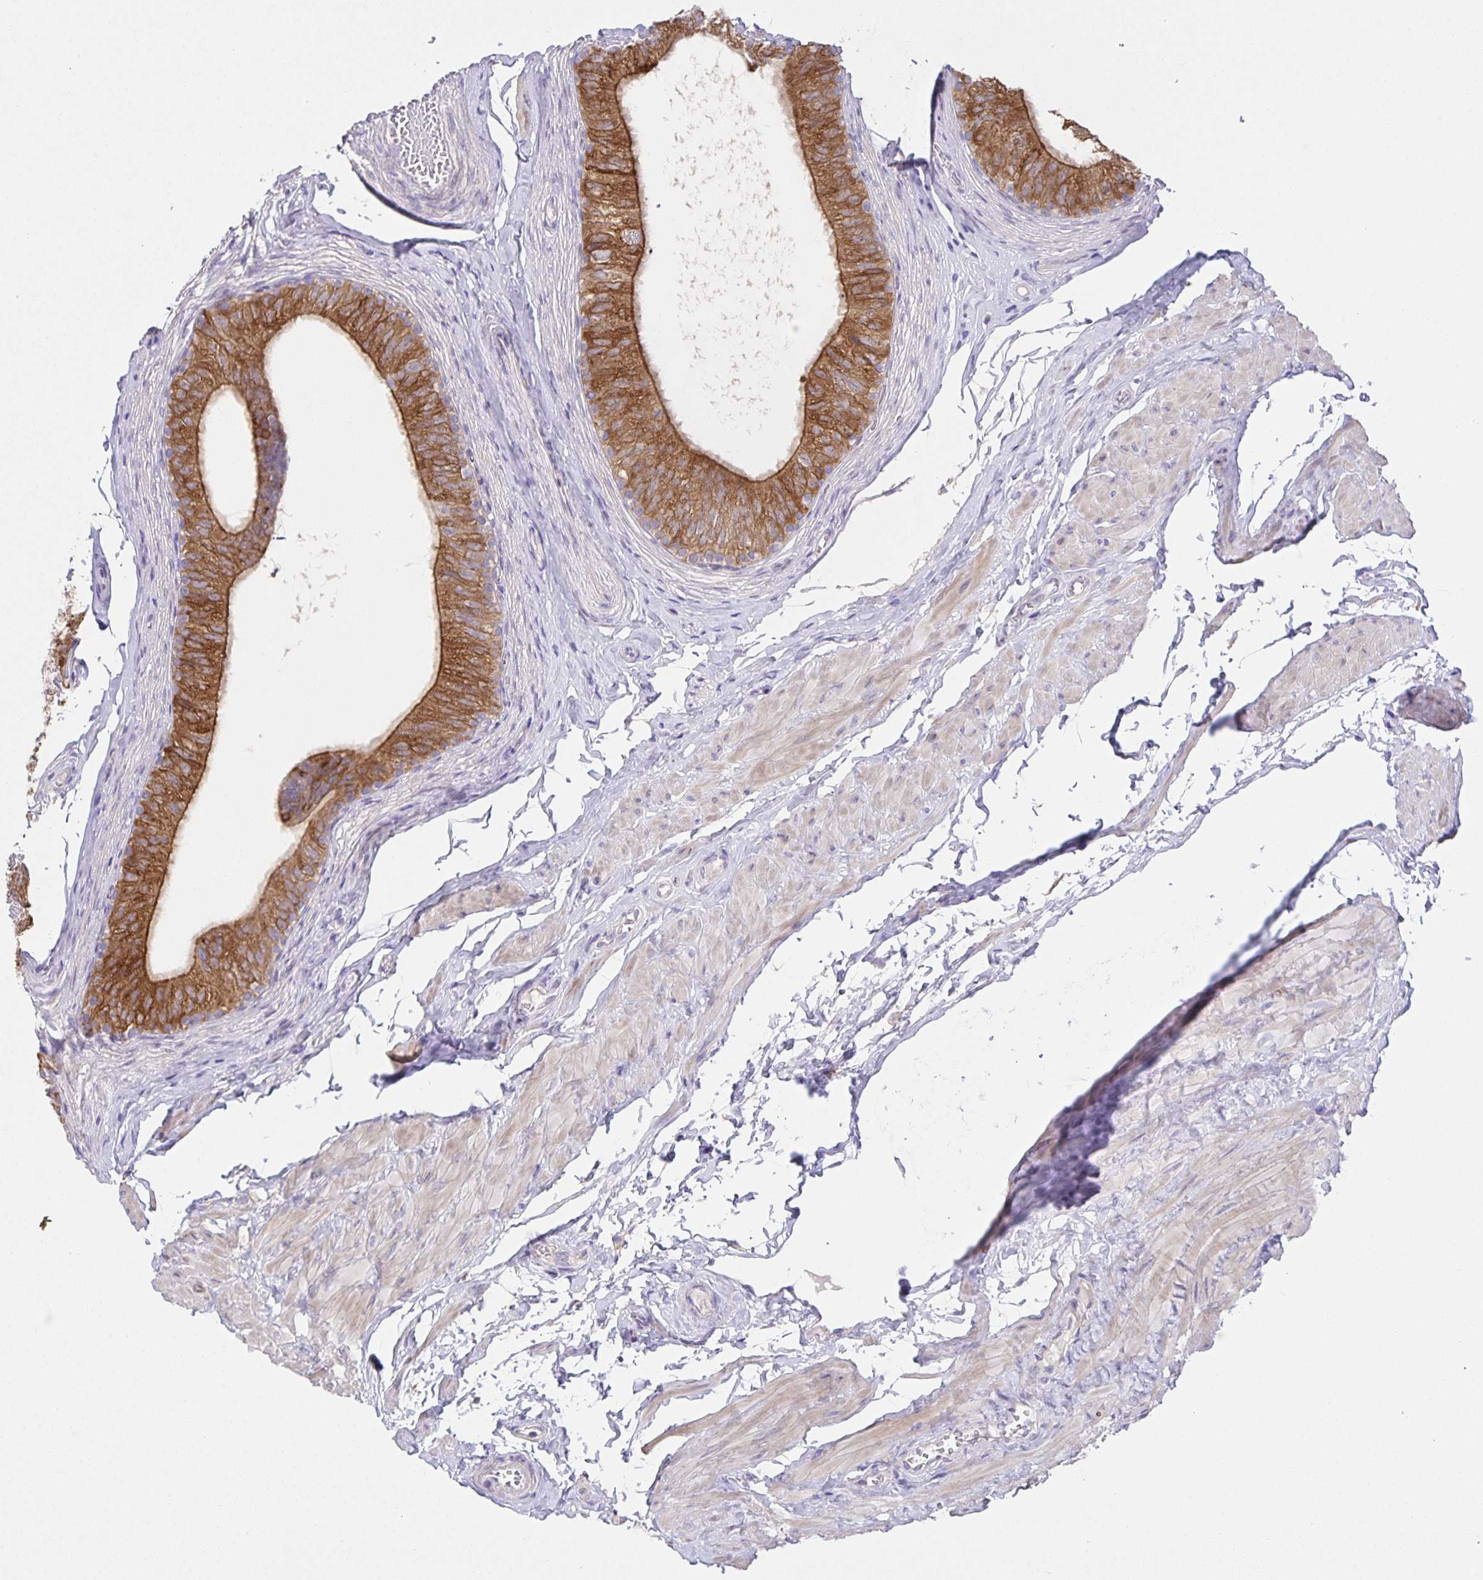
{"staining": {"intensity": "moderate", "quantity": ">75%", "location": "cytoplasmic/membranous"}, "tissue": "epididymis", "cell_type": "Glandular cells", "image_type": "normal", "snomed": [{"axis": "morphology", "description": "Normal tissue, NOS"}, {"axis": "topography", "description": "Epididymis, spermatic cord, NOS"}, {"axis": "topography", "description": "Epididymis"}, {"axis": "topography", "description": "Peripheral nerve tissue"}], "caption": "Moderate cytoplasmic/membranous positivity is present in about >75% of glandular cells in benign epididymis.", "gene": "PRR36", "patient": {"sex": "male", "age": 29}}